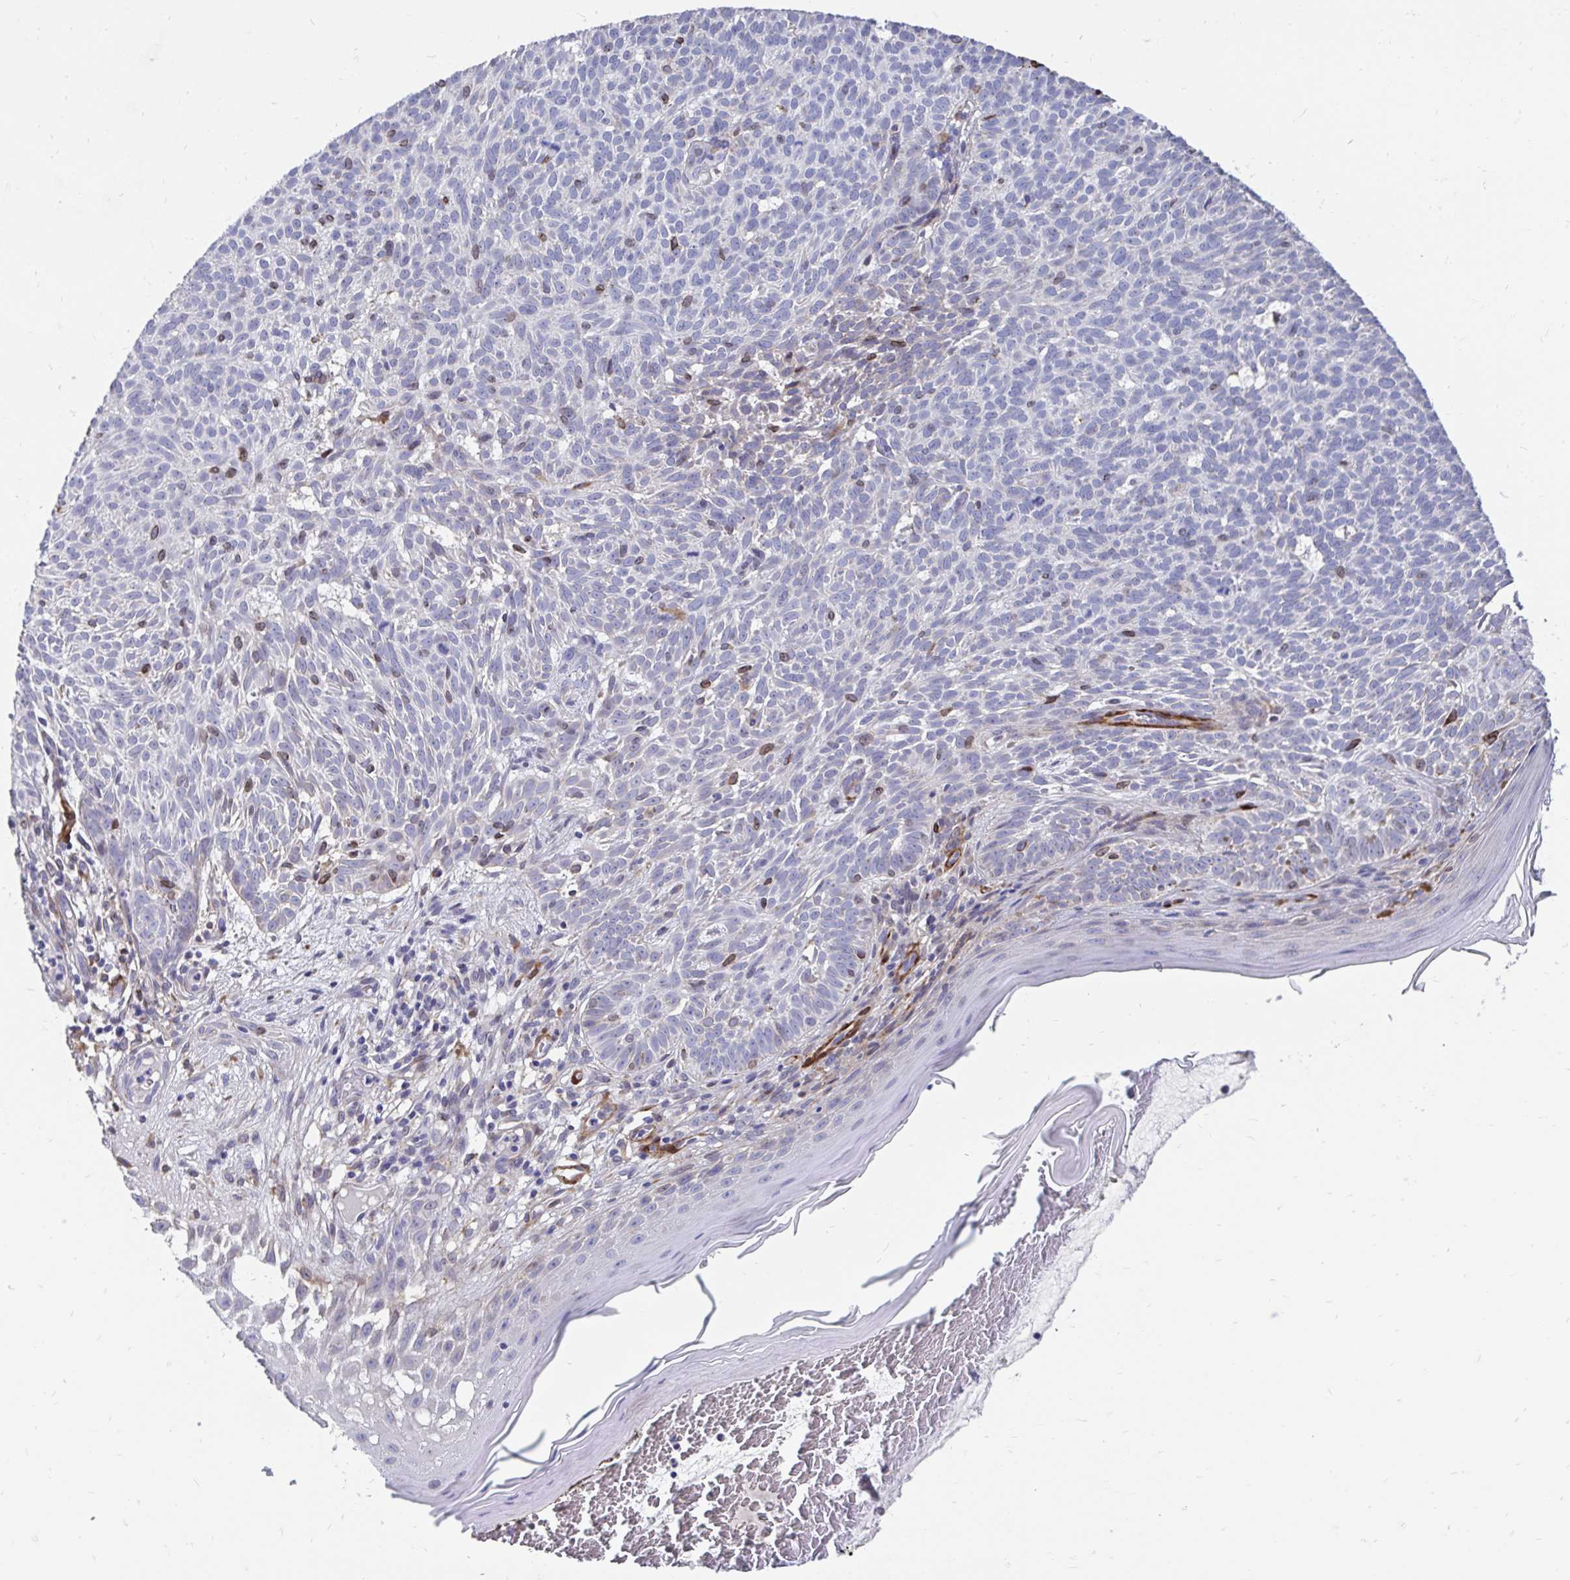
{"staining": {"intensity": "negative", "quantity": "none", "location": "none"}, "tissue": "skin cancer", "cell_type": "Tumor cells", "image_type": "cancer", "snomed": [{"axis": "morphology", "description": "Basal cell carcinoma"}, {"axis": "topography", "description": "Skin"}], "caption": "Skin cancer stained for a protein using immunohistochemistry (IHC) demonstrates no positivity tumor cells.", "gene": "CDKL1", "patient": {"sex": "male", "age": 78}}